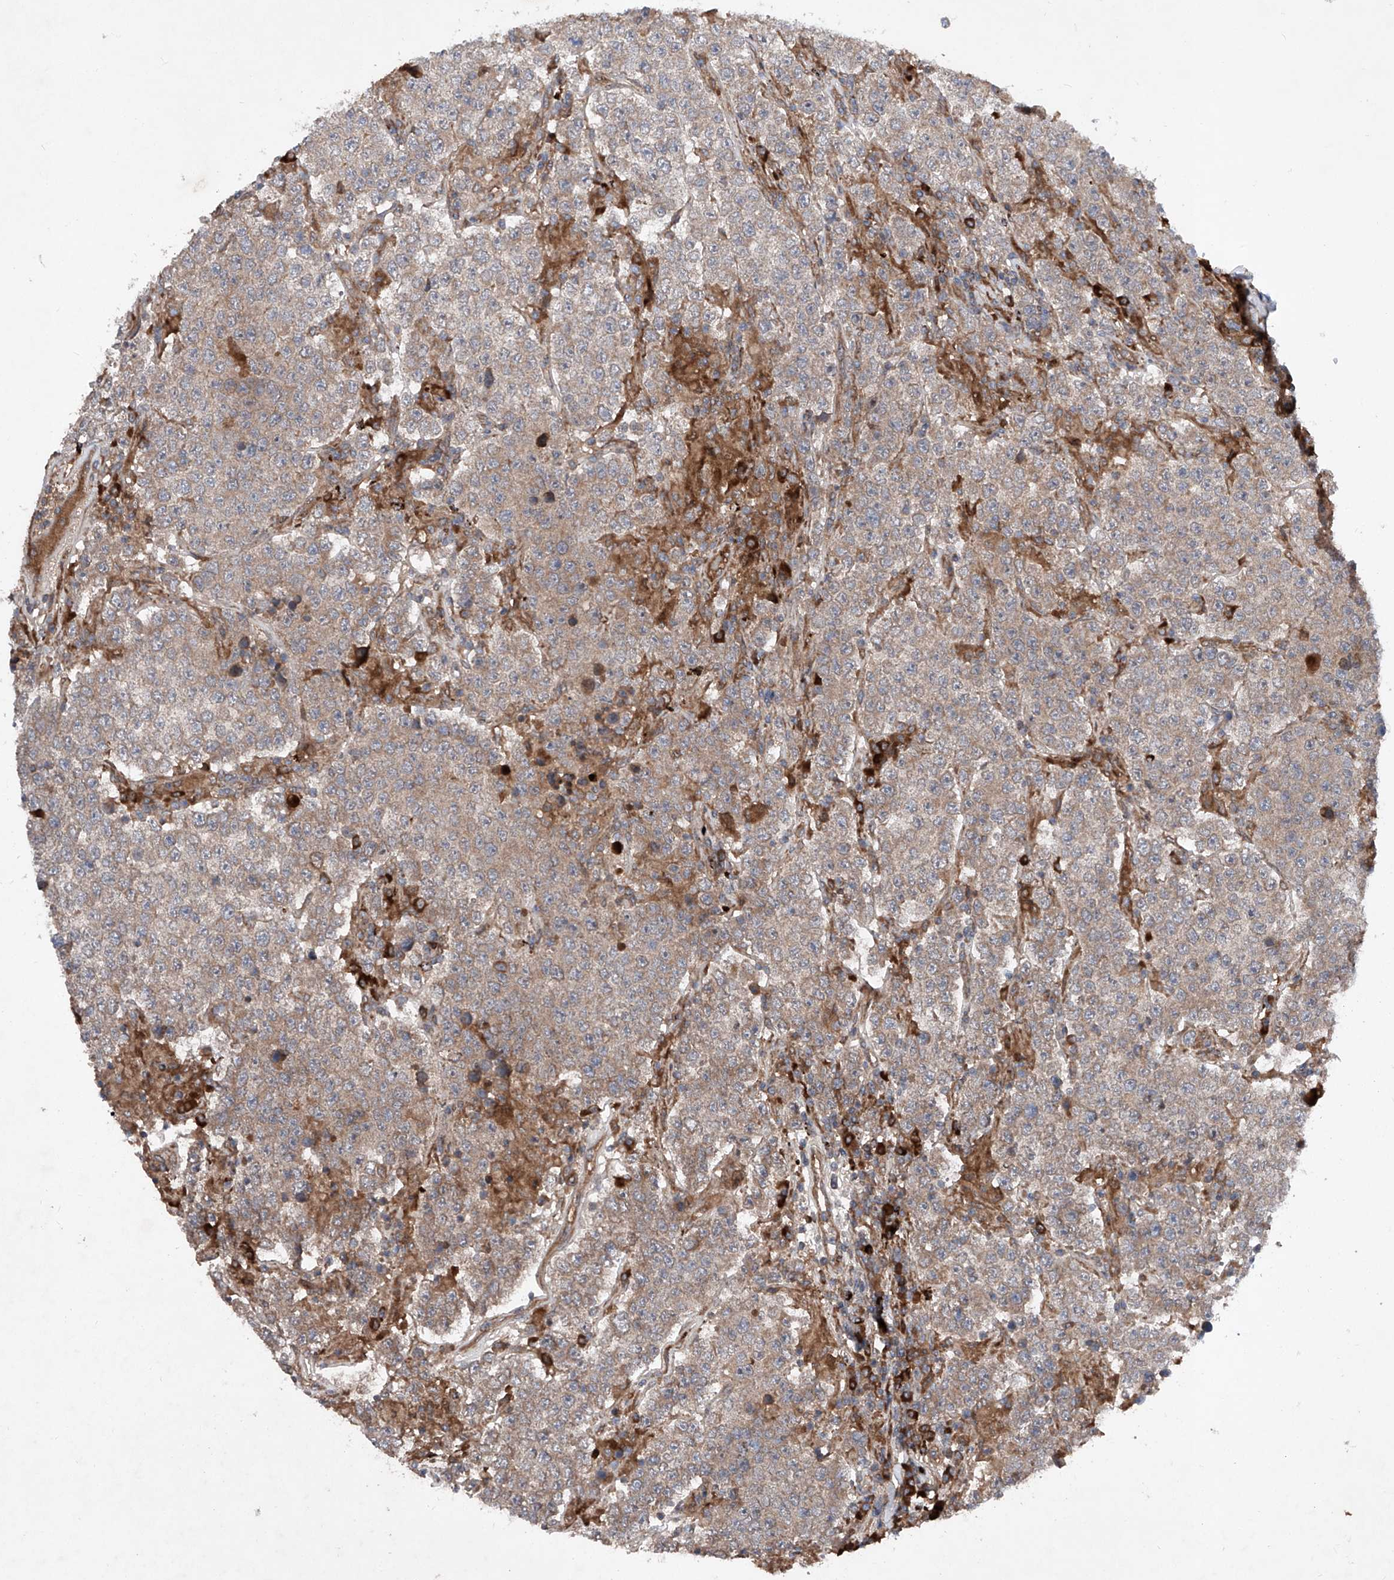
{"staining": {"intensity": "moderate", "quantity": "<25%", "location": "cytoplasmic/membranous"}, "tissue": "testis cancer", "cell_type": "Tumor cells", "image_type": "cancer", "snomed": [{"axis": "morphology", "description": "Normal tissue, NOS"}, {"axis": "morphology", "description": "Urothelial carcinoma, High grade"}, {"axis": "morphology", "description": "Seminoma, NOS"}, {"axis": "morphology", "description": "Carcinoma, Embryonal, NOS"}, {"axis": "topography", "description": "Urinary bladder"}, {"axis": "topography", "description": "Testis"}], "caption": "This is an image of immunohistochemistry (IHC) staining of testis cancer (embryonal carcinoma), which shows moderate positivity in the cytoplasmic/membranous of tumor cells.", "gene": "DAD1", "patient": {"sex": "male", "age": 41}}